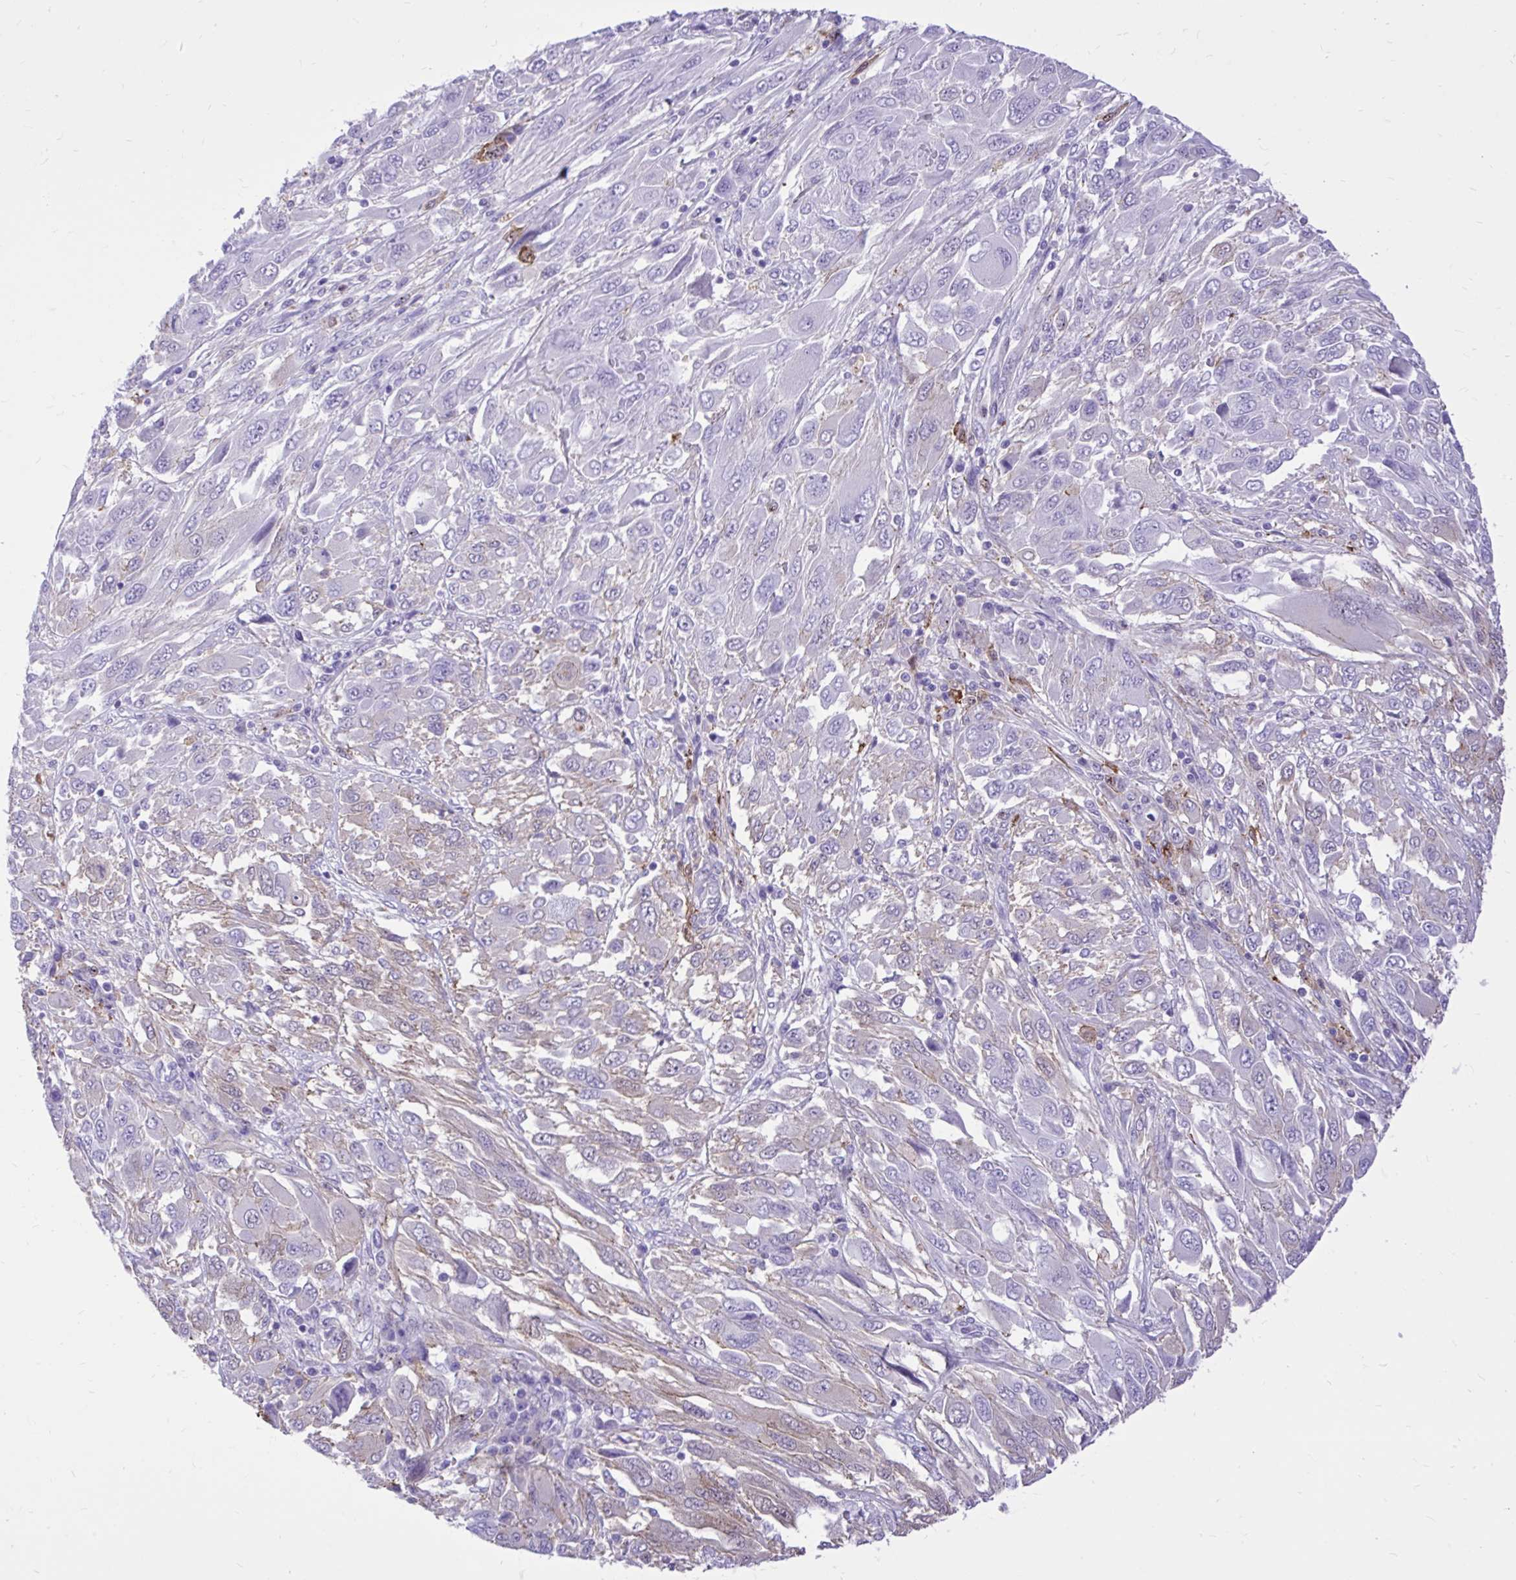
{"staining": {"intensity": "negative", "quantity": "none", "location": "none"}, "tissue": "melanoma", "cell_type": "Tumor cells", "image_type": "cancer", "snomed": [{"axis": "morphology", "description": "Malignant melanoma, NOS"}, {"axis": "topography", "description": "Skin"}], "caption": "The histopathology image shows no significant positivity in tumor cells of melanoma.", "gene": "TLR7", "patient": {"sex": "female", "age": 91}}